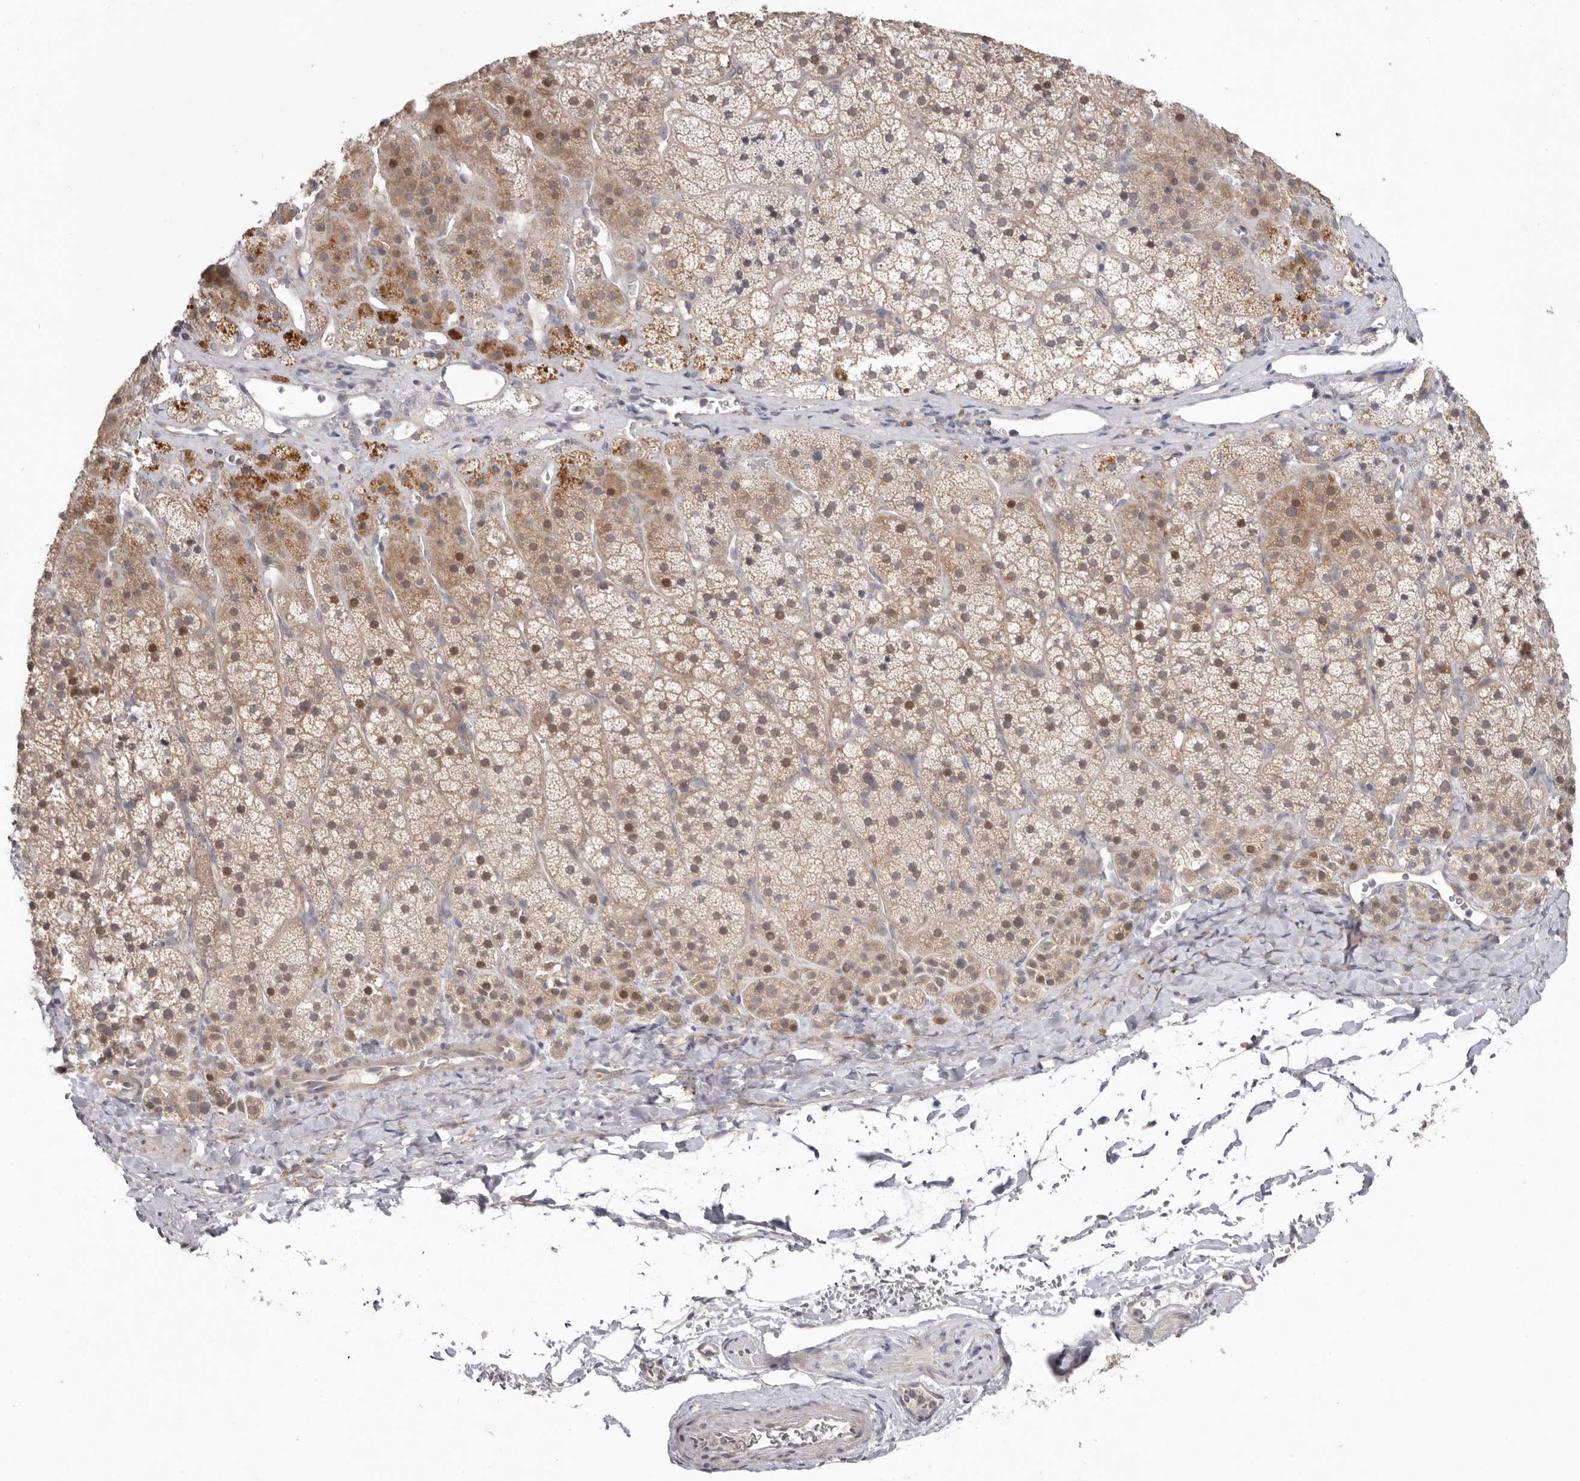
{"staining": {"intensity": "moderate", "quantity": "25%-75%", "location": "cytoplasmic/membranous"}, "tissue": "adrenal gland", "cell_type": "Glandular cells", "image_type": "normal", "snomed": [{"axis": "morphology", "description": "Normal tissue, NOS"}, {"axis": "topography", "description": "Adrenal gland"}], "caption": "Immunohistochemistry micrograph of benign adrenal gland: human adrenal gland stained using IHC shows medium levels of moderate protein expression localized specifically in the cytoplasmic/membranous of glandular cells, appearing as a cytoplasmic/membranous brown color.", "gene": "NSUN4", "patient": {"sex": "female", "age": 44}}